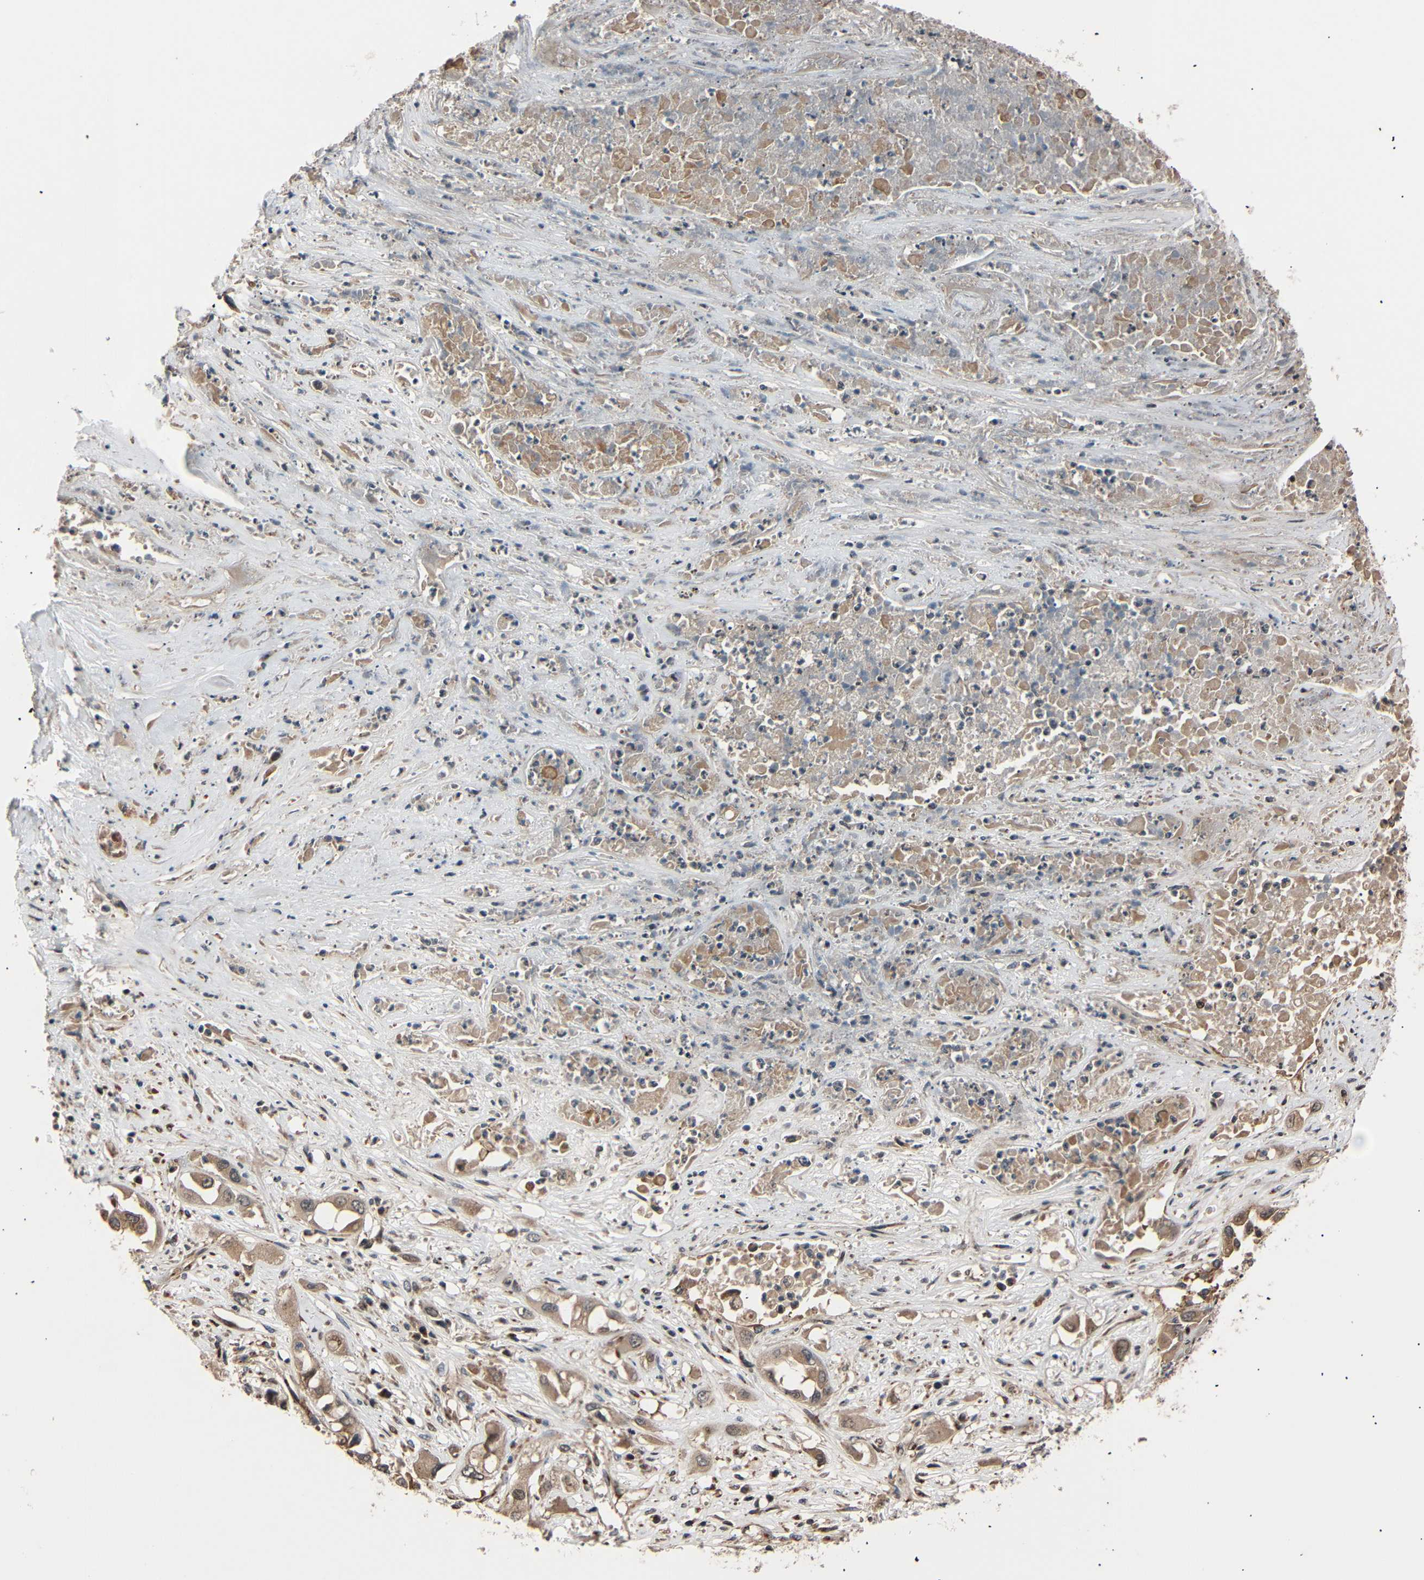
{"staining": {"intensity": "moderate", "quantity": ">75%", "location": "cytoplasmic/membranous,nuclear"}, "tissue": "lung cancer", "cell_type": "Tumor cells", "image_type": "cancer", "snomed": [{"axis": "morphology", "description": "Squamous cell carcinoma, NOS"}, {"axis": "topography", "description": "Lung"}], "caption": "Moderate cytoplasmic/membranous and nuclear staining is present in approximately >75% of tumor cells in lung cancer (squamous cell carcinoma).", "gene": "AKAP9", "patient": {"sex": "male", "age": 71}}